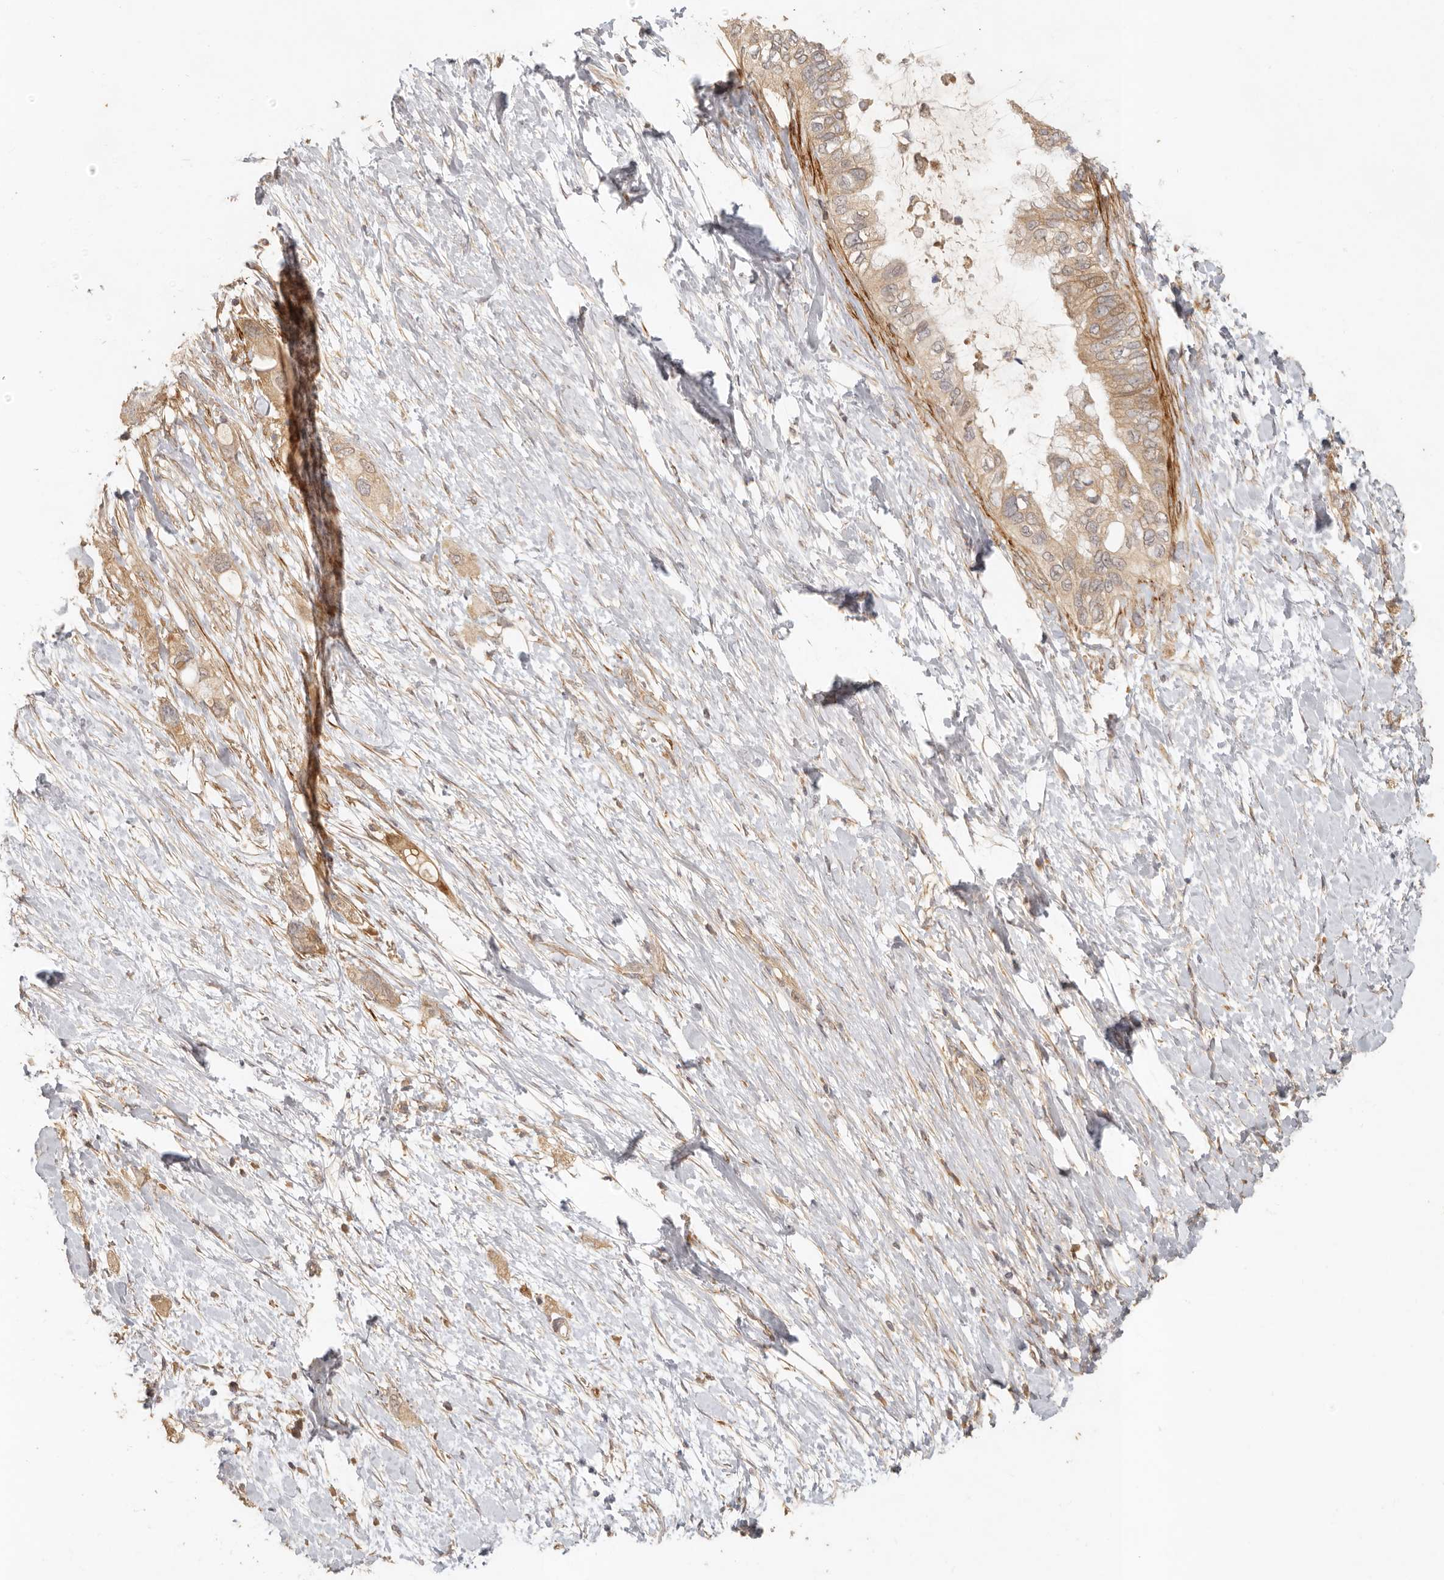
{"staining": {"intensity": "weak", "quantity": ">75%", "location": "cytoplasmic/membranous"}, "tissue": "pancreatic cancer", "cell_type": "Tumor cells", "image_type": "cancer", "snomed": [{"axis": "morphology", "description": "Adenocarcinoma, NOS"}, {"axis": "topography", "description": "Pancreas"}], "caption": "Immunohistochemical staining of human pancreatic adenocarcinoma exhibits low levels of weak cytoplasmic/membranous staining in approximately >75% of tumor cells.", "gene": "VIPR1", "patient": {"sex": "female", "age": 56}}